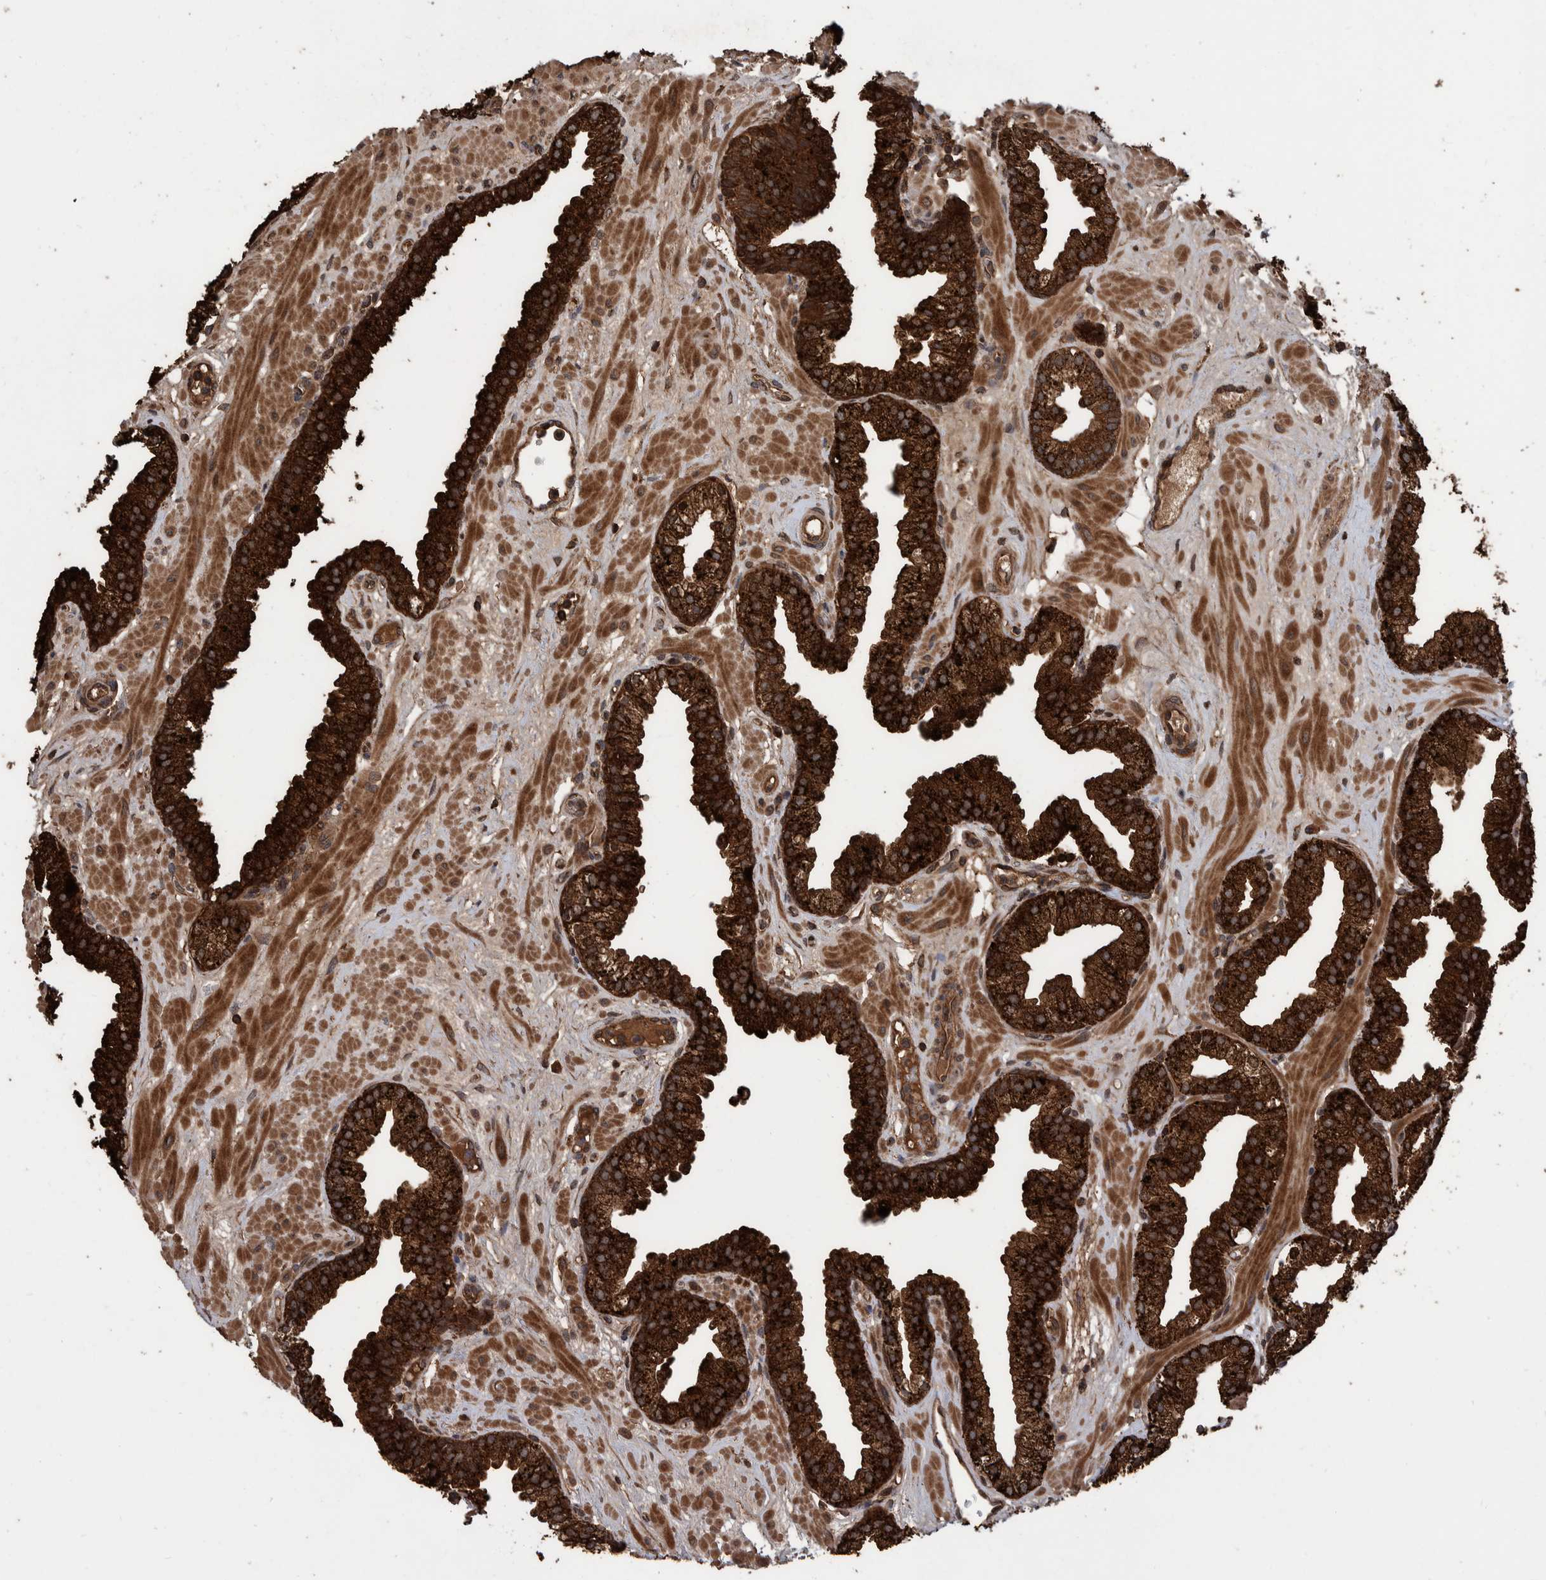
{"staining": {"intensity": "strong", "quantity": ">75%", "location": "cytoplasmic/membranous"}, "tissue": "prostate", "cell_type": "Glandular cells", "image_type": "normal", "snomed": [{"axis": "morphology", "description": "Normal tissue, NOS"}, {"axis": "morphology", "description": "Urothelial carcinoma, Low grade"}, {"axis": "topography", "description": "Urinary bladder"}, {"axis": "topography", "description": "Prostate"}], "caption": "Glandular cells display high levels of strong cytoplasmic/membranous expression in about >75% of cells in normal human prostate.", "gene": "VBP1", "patient": {"sex": "male", "age": 60}}